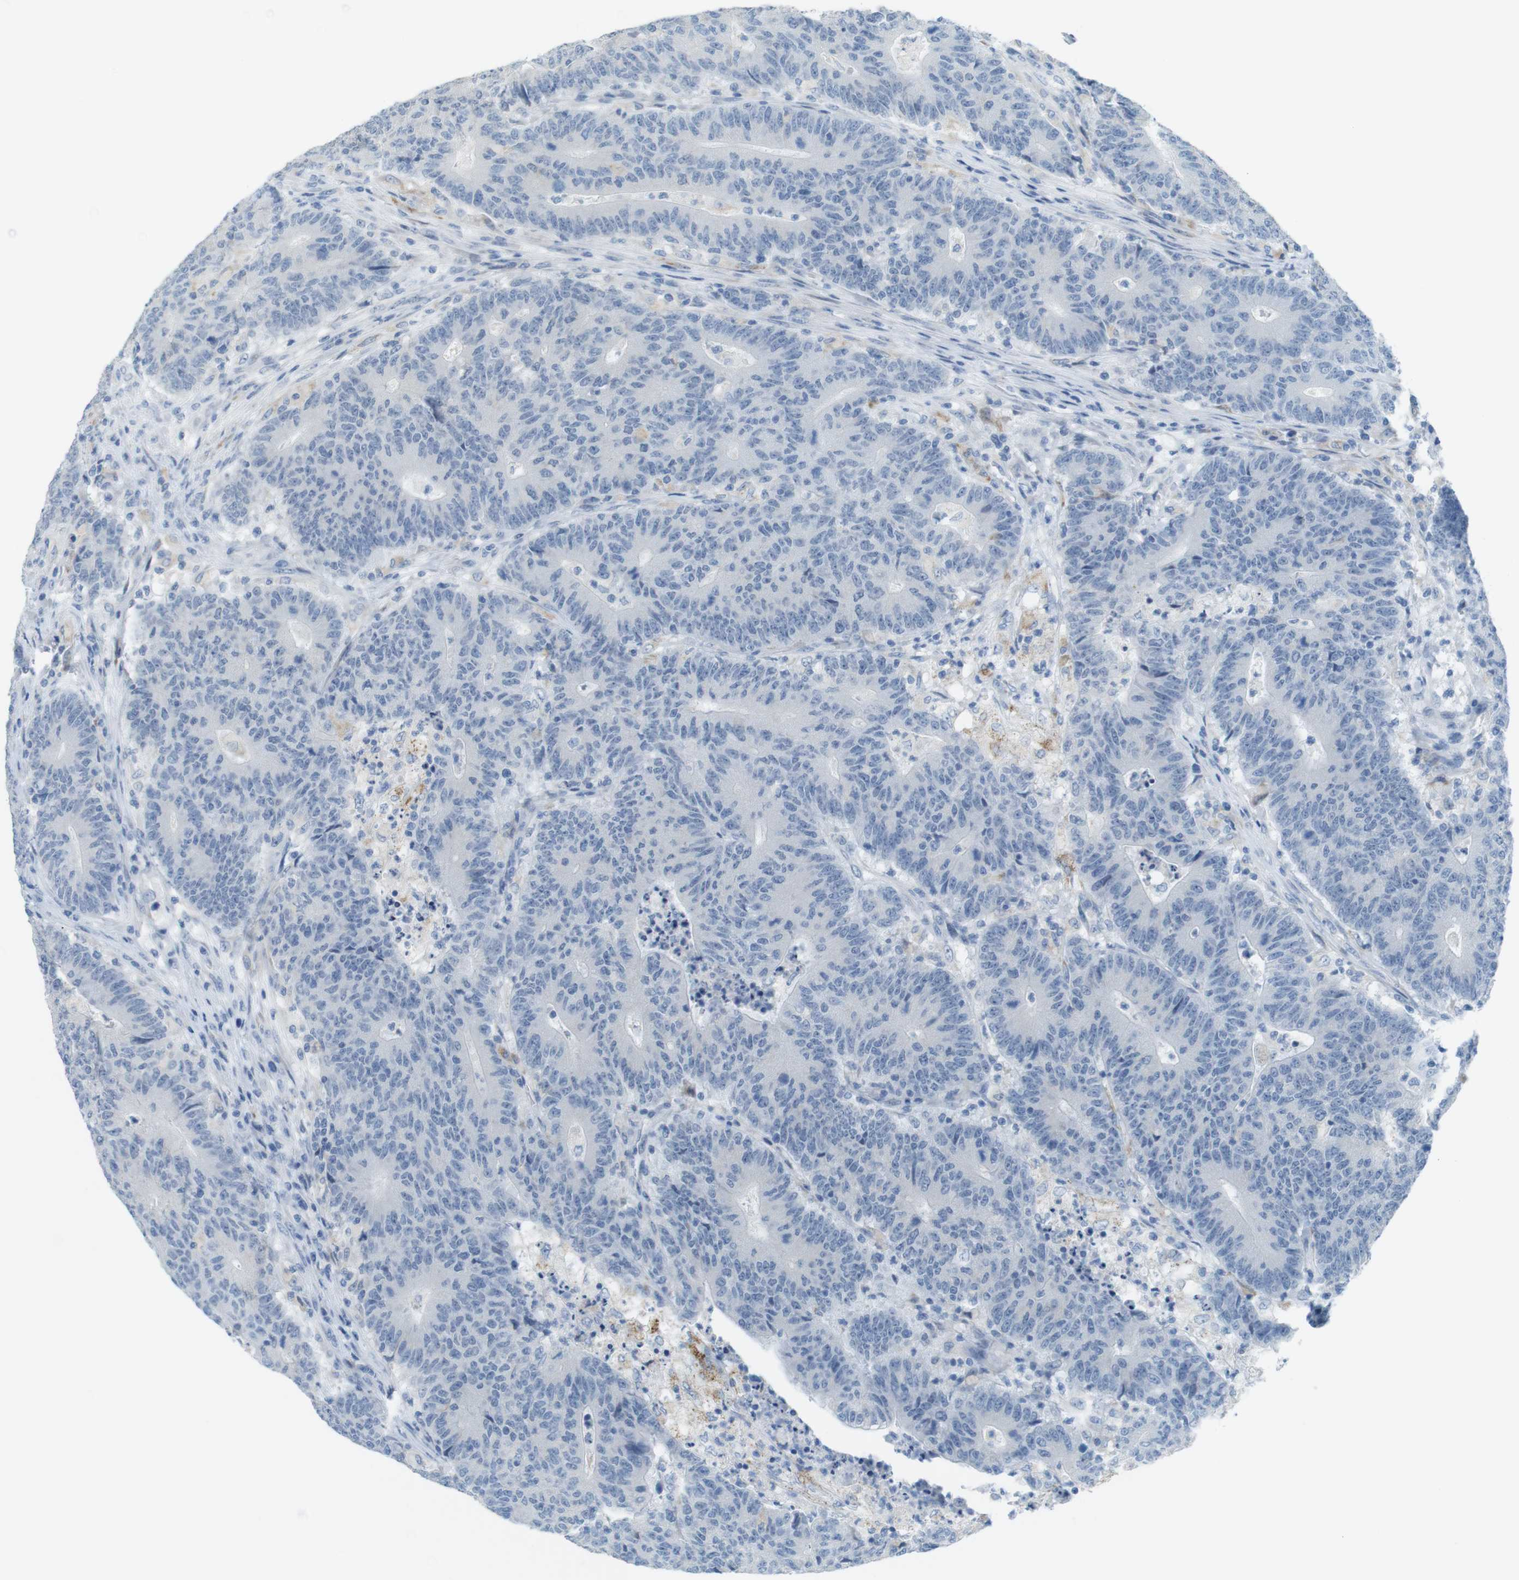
{"staining": {"intensity": "negative", "quantity": "none", "location": "none"}, "tissue": "colorectal cancer", "cell_type": "Tumor cells", "image_type": "cancer", "snomed": [{"axis": "morphology", "description": "Normal tissue, NOS"}, {"axis": "morphology", "description": "Adenocarcinoma, NOS"}, {"axis": "topography", "description": "Colon"}], "caption": "Human colorectal cancer (adenocarcinoma) stained for a protein using immunohistochemistry displays no staining in tumor cells.", "gene": "YIPF1", "patient": {"sex": "female", "age": 75}}